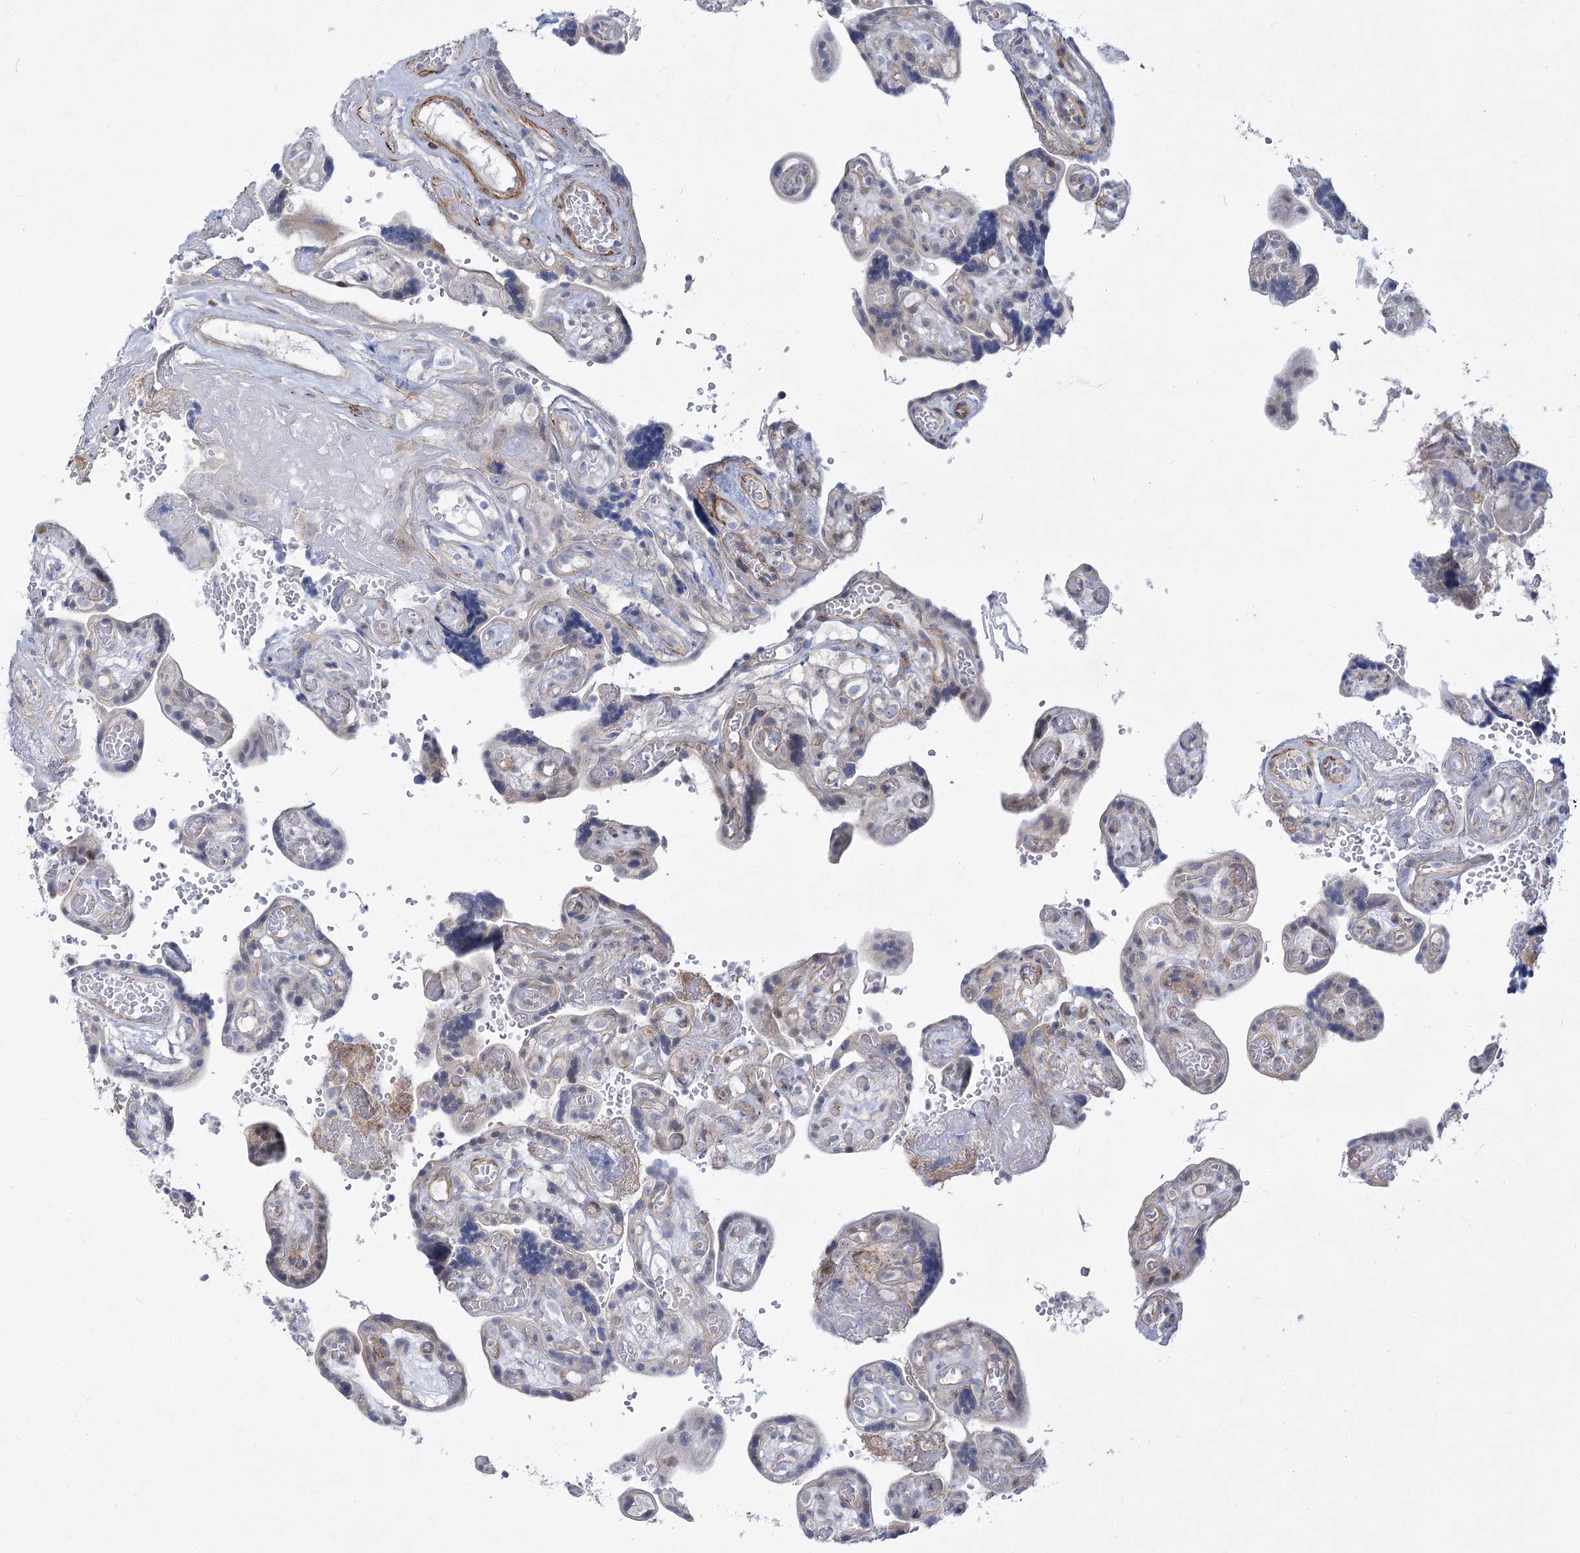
{"staining": {"intensity": "weak", "quantity": ">75%", "location": "cytoplasmic/membranous"}, "tissue": "placenta", "cell_type": "Decidual cells", "image_type": "normal", "snomed": [{"axis": "morphology", "description": "Normal tissue, NOS"}, {"axis": "topography", "description": "Placenta"}], "caption": "Normal placenta was stained to show a protein in brown. There is low levels of weak cytoplasmic/membranous expression in approximately >75% of decidual cells. Using DAB (brown) and hematoxylin (blue) stains, captured at high magnification using brightfield microscopy.", "gene": "ARSI", "patient": {"sex": "female", "age": 30}}